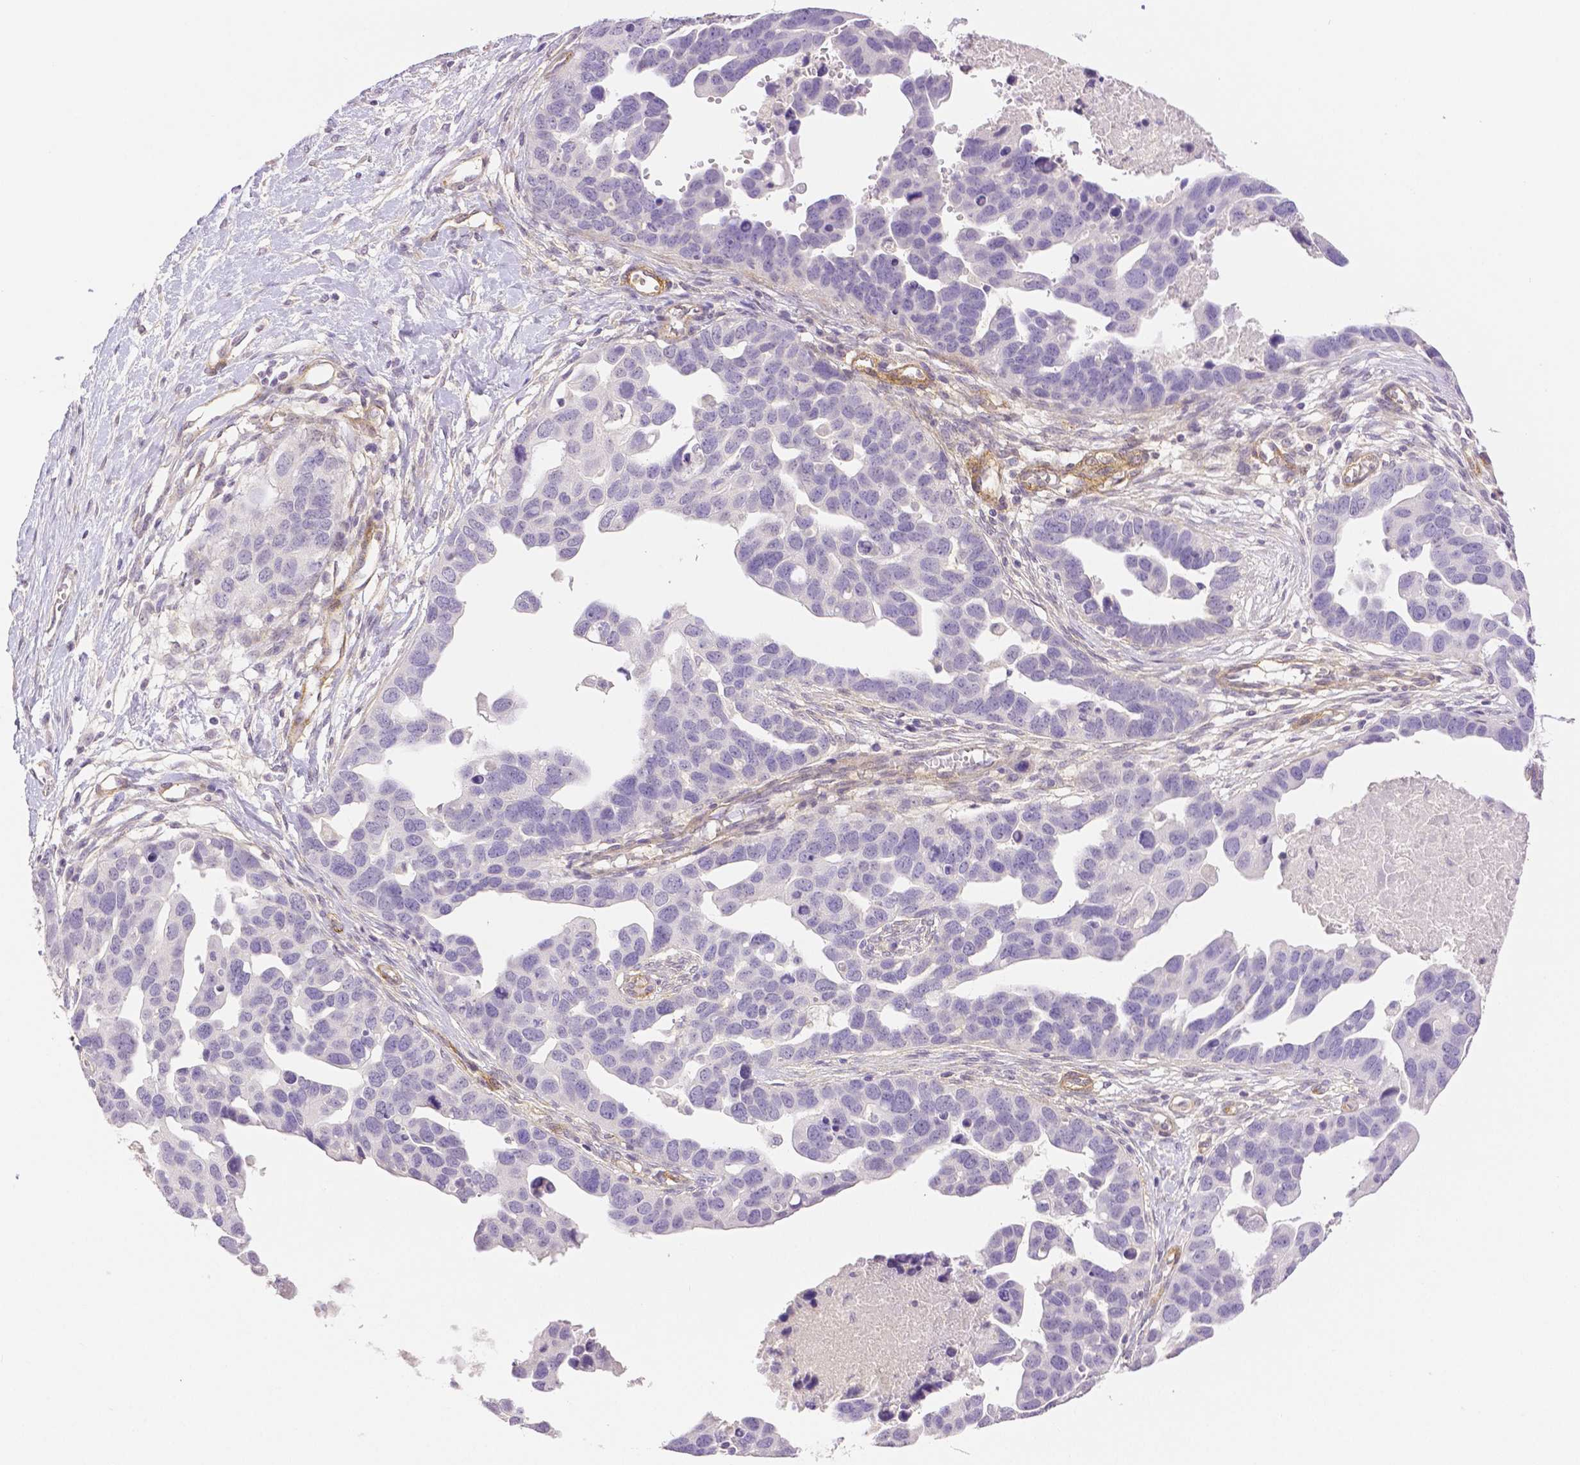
{"staining": {"intensity": "negative", "quantity": "none", "location": "none"}, "tissue": "ovarian cancer", "cell_type": "Tumor cells", "image_type": "cancer", "snomed": [{"axis": "morphology", "description": "Cystadenocarcinoma, serous, NOS"}, {"axis": "topography", "description": "Ovary"}], "caption": "Tumor cells are negative for protein expression in human ovarian cancer (serous cystadenocarcinoma).", "gene": "THY1", "patient": {"sex": "female", "age": 54}}